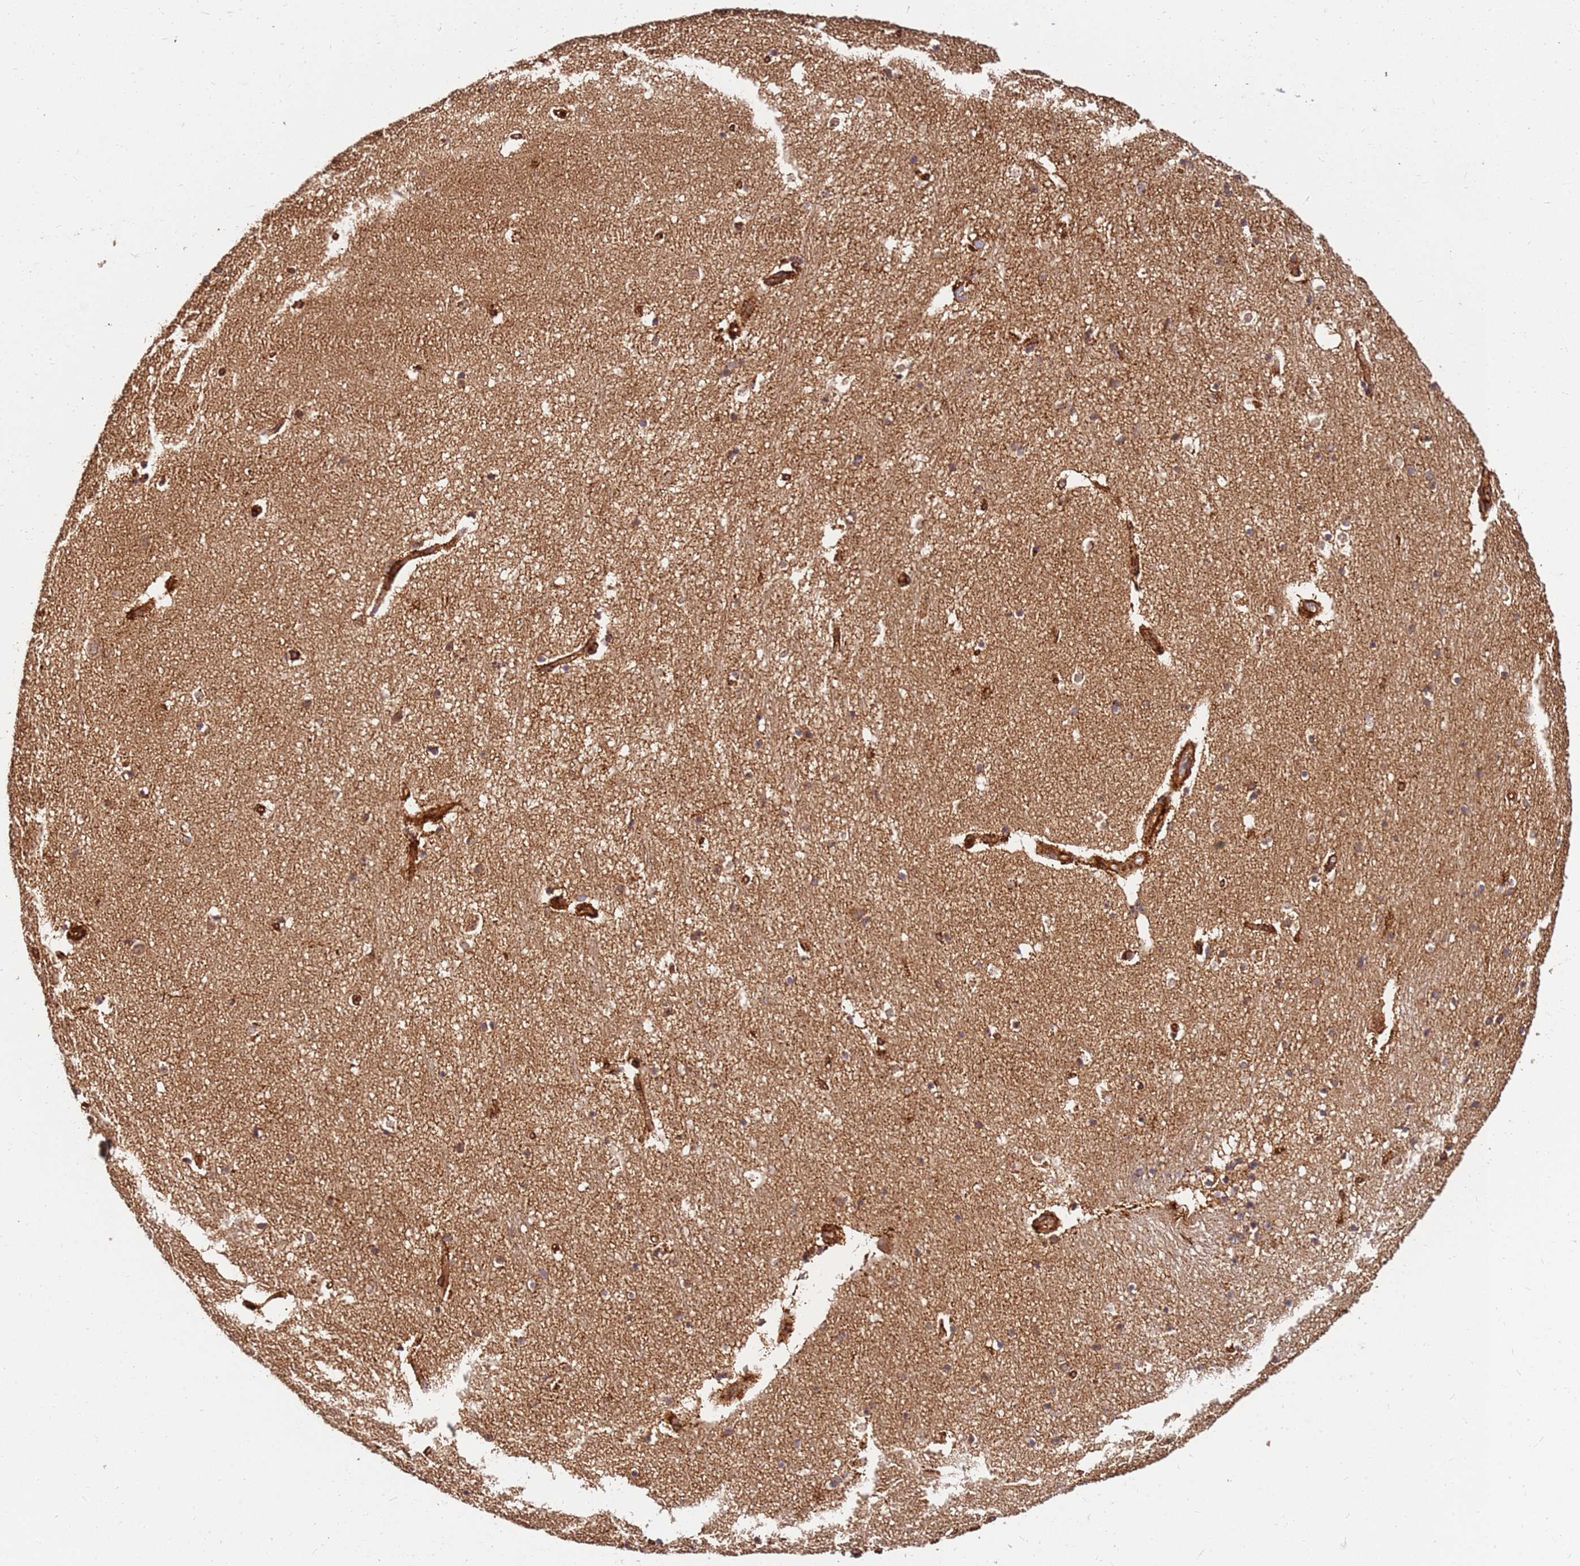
{"staining": {"intensity": "moderate", "quantity": "25%-75%", "location": "cytoplasmic/membranous"}, "tissue": "hippocampus", "cell_type": "Glial cells", "image_type": "normal", "snomed": [{"axis": "morphology", "description": "Normal tissue, NOS"}, {"axis": "topography", "description": "Hippocampus"}], "caption": "Glial cells exhibit medium levels of moderate cytoplasmic/membranous positivity in approximately 25%-75% of cells in unremarkable hippocampus. Immunohistochemistry (ihc) stains the protein in brown and the nuclei are stained blue.", "gene": "DVL3", "patient": {"sex": "female", "age": 64}}